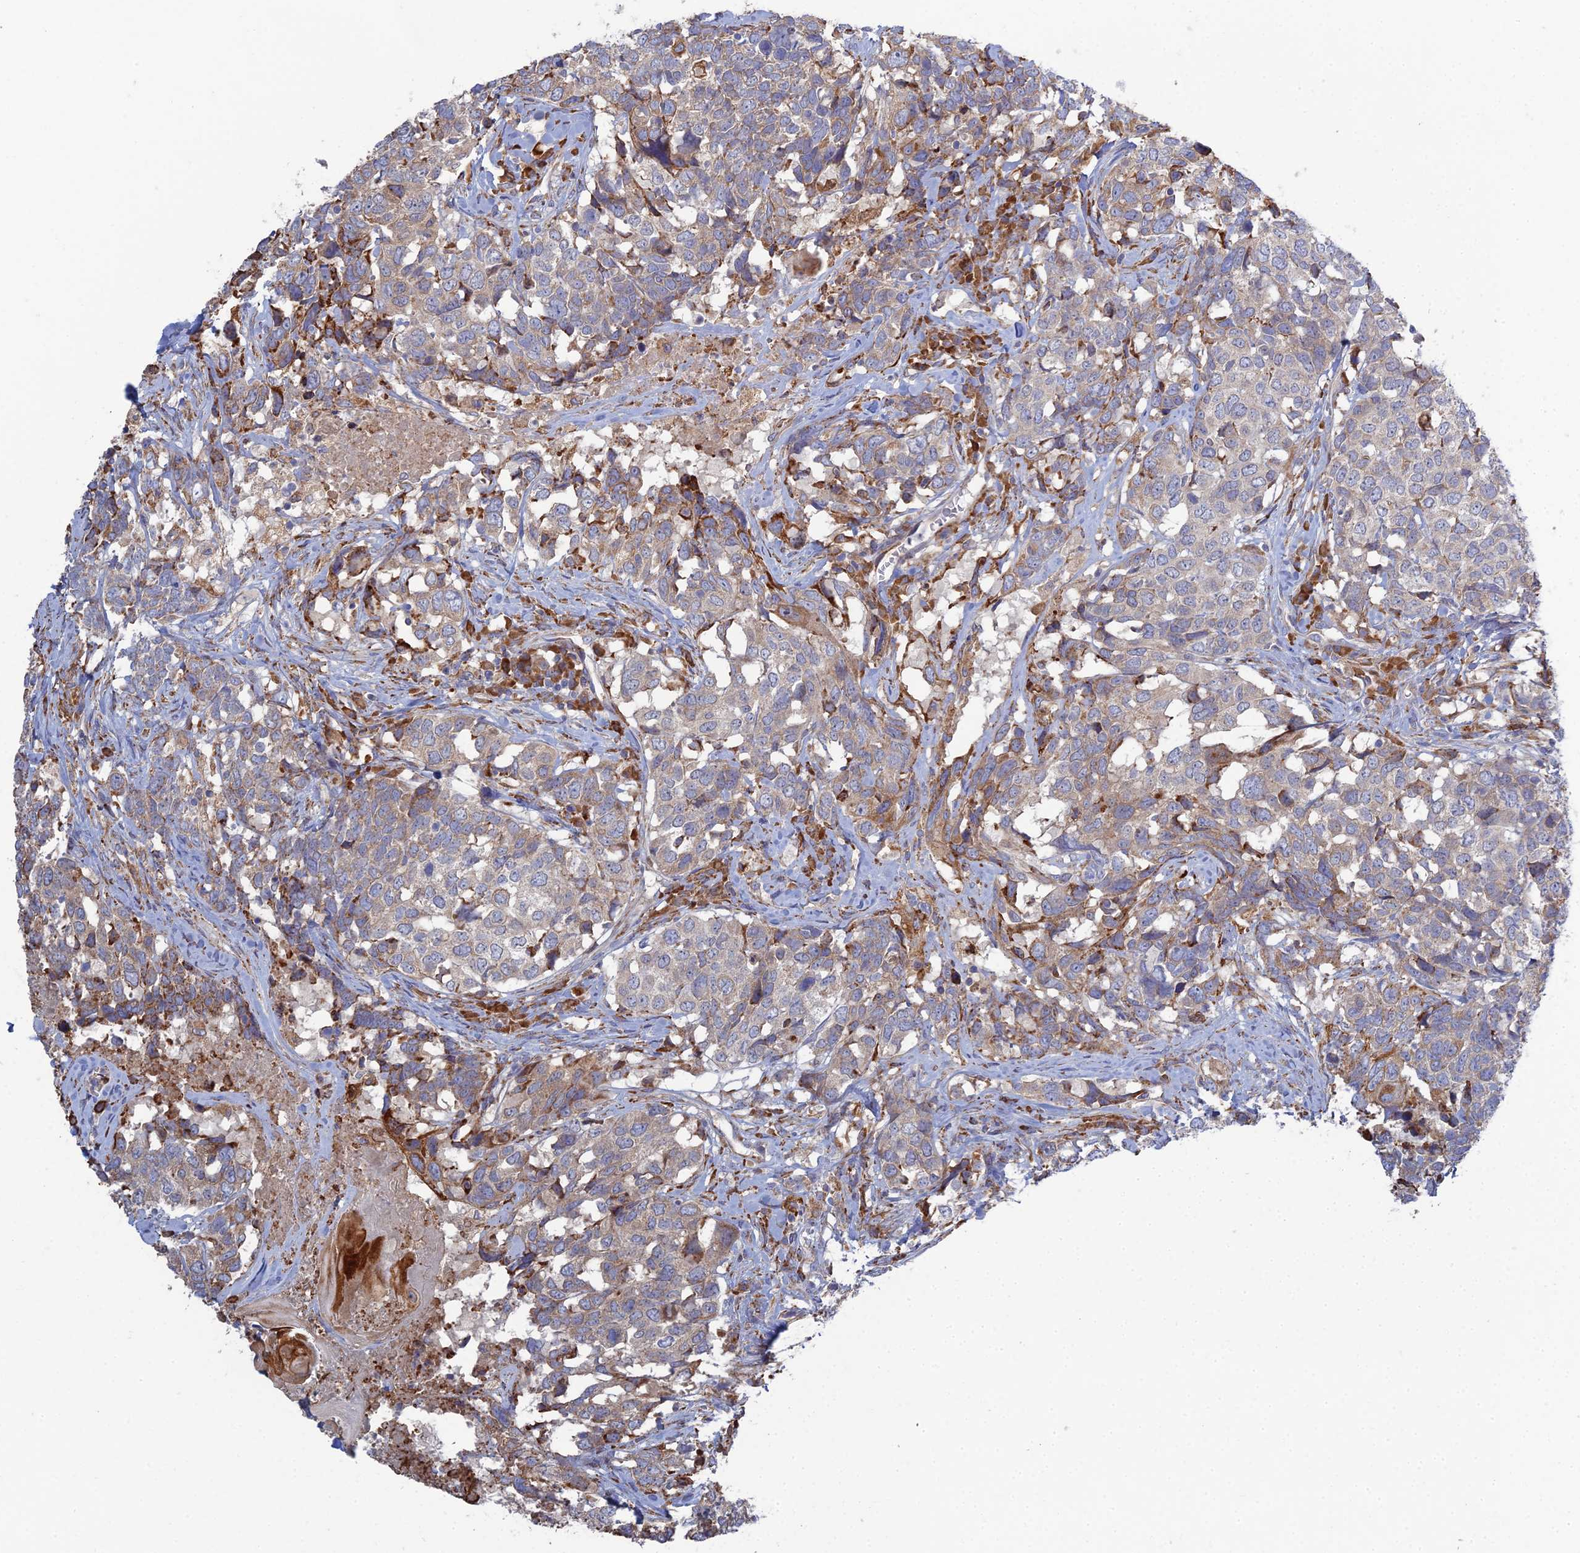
{"staining": {"intensity": "moderate", "quantity": "<25%", "location": "cytoplasmic/membranous"}, "tissue": "head and neck cancer", "cell_type": "Tumor cells", "image_type": "cancer", "snomed": [{"axis": "morphology", "description": "Squamous cell carcinoma, NOS"}, {"axis": "topography", "description": "Head-Neck"}], "caption": "Squamous cell carcinoma (head and neck) tissue shows moderate cytoplasmic/membranous staining in about <25% of tumor cells, visualized by immunohistochemistry.", "gene": "TRAPPC6A", "patient": {"sex": "male", "age": 66}}